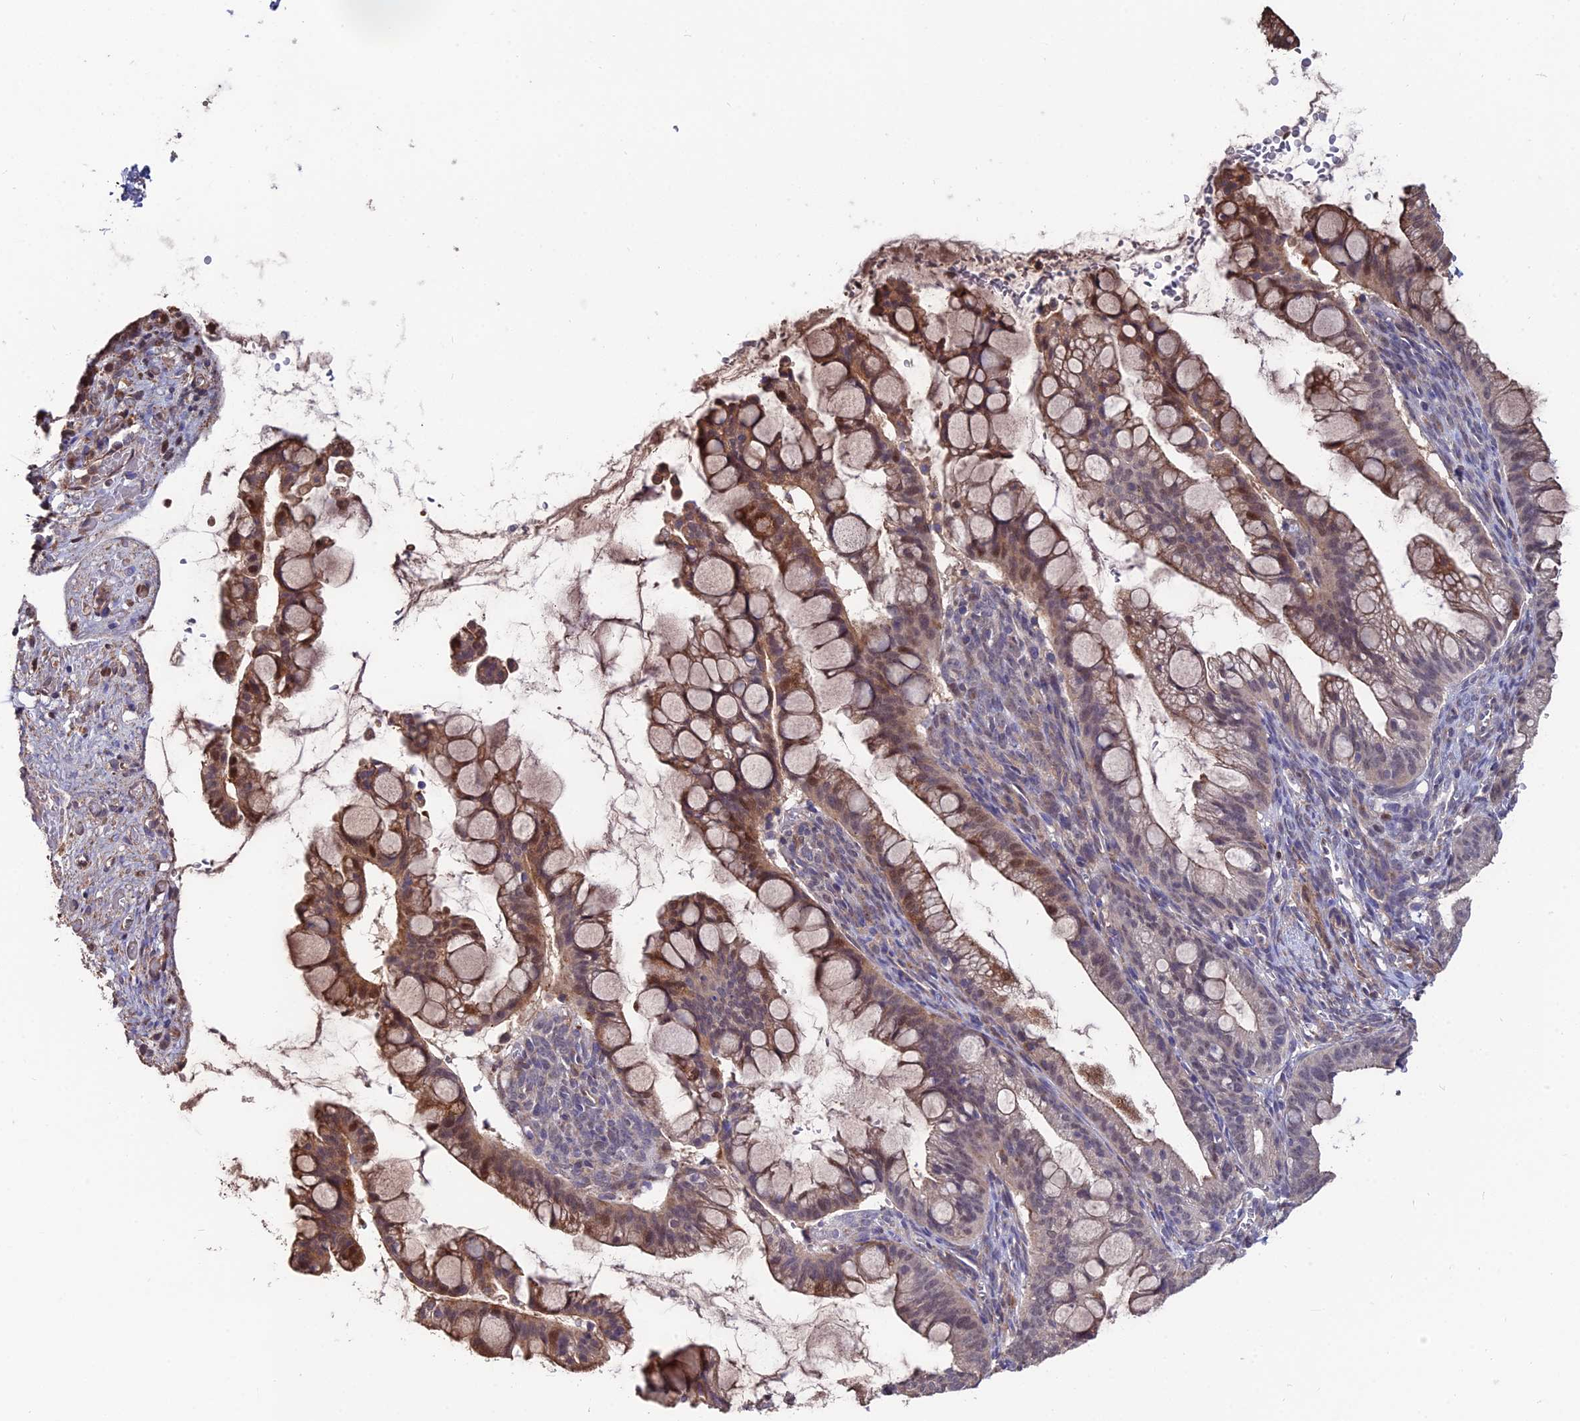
{"staining": {"intensity": "moderate", "quantity": "25%-75%", "location": "cytoplasmic/membranous,nuclear"}, "tissue": "ovarian cancer", "cell_type": "Tumor cells", "image_type": "cancer", "snomed": [{"axis": "morphology", "description": "Cystadenocarcinoma, mucinous, NOS"}, {"axis": "topography", "description": "Ovary"}], "caption": "Immunohistochemical staining of ovarian cancer reveals medium levels of moderate cytoplasmic/membranous and nuclear positivity in about 25%-75% of tumor cells. Ihc stains the protein in brown and the nuclei are stained blue.", "gene": "ACTR5", "patient": {"sex": "female", "age": 73}}